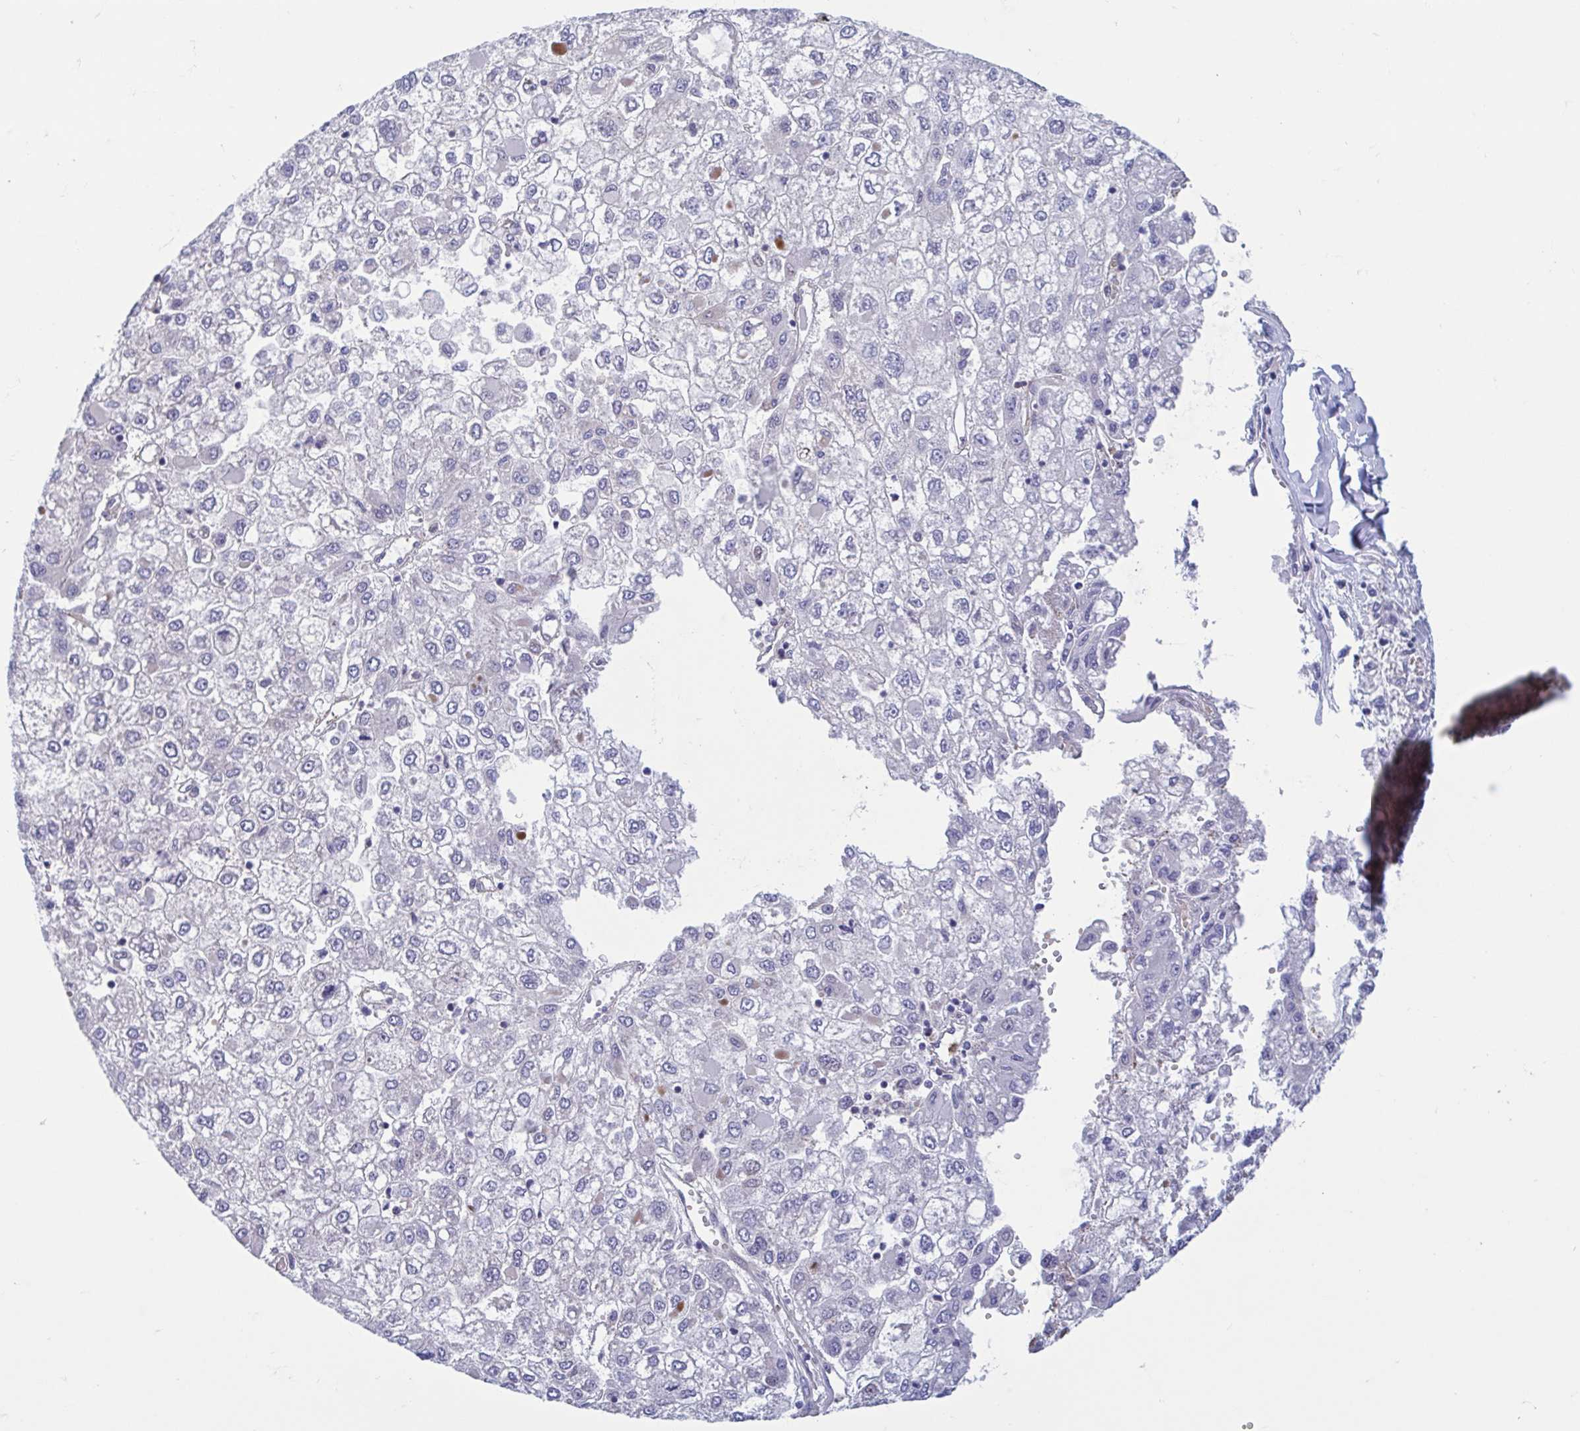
{"staining": {"intensity": "negative", "quantity": "none", "location": "none"}, "tissue": "liver cancer", "cell_type": "Tumor cells", "image_type": "cancer", "snomed": [{"axis": "morphology", "description": "Carcinoma, Hepatocellular, NOS"}, {"axis": "topography", "description": "Liver"}], "caption": "Liver cancer was stained to show a protein in brown. There is no significant positivity in tumor cells. (Brightfield microscopy of DAB immunohistochemistry (IHC) at high magnification).", "gene": "LRRC38", "patient": {"sex": "male", "age": 40}}